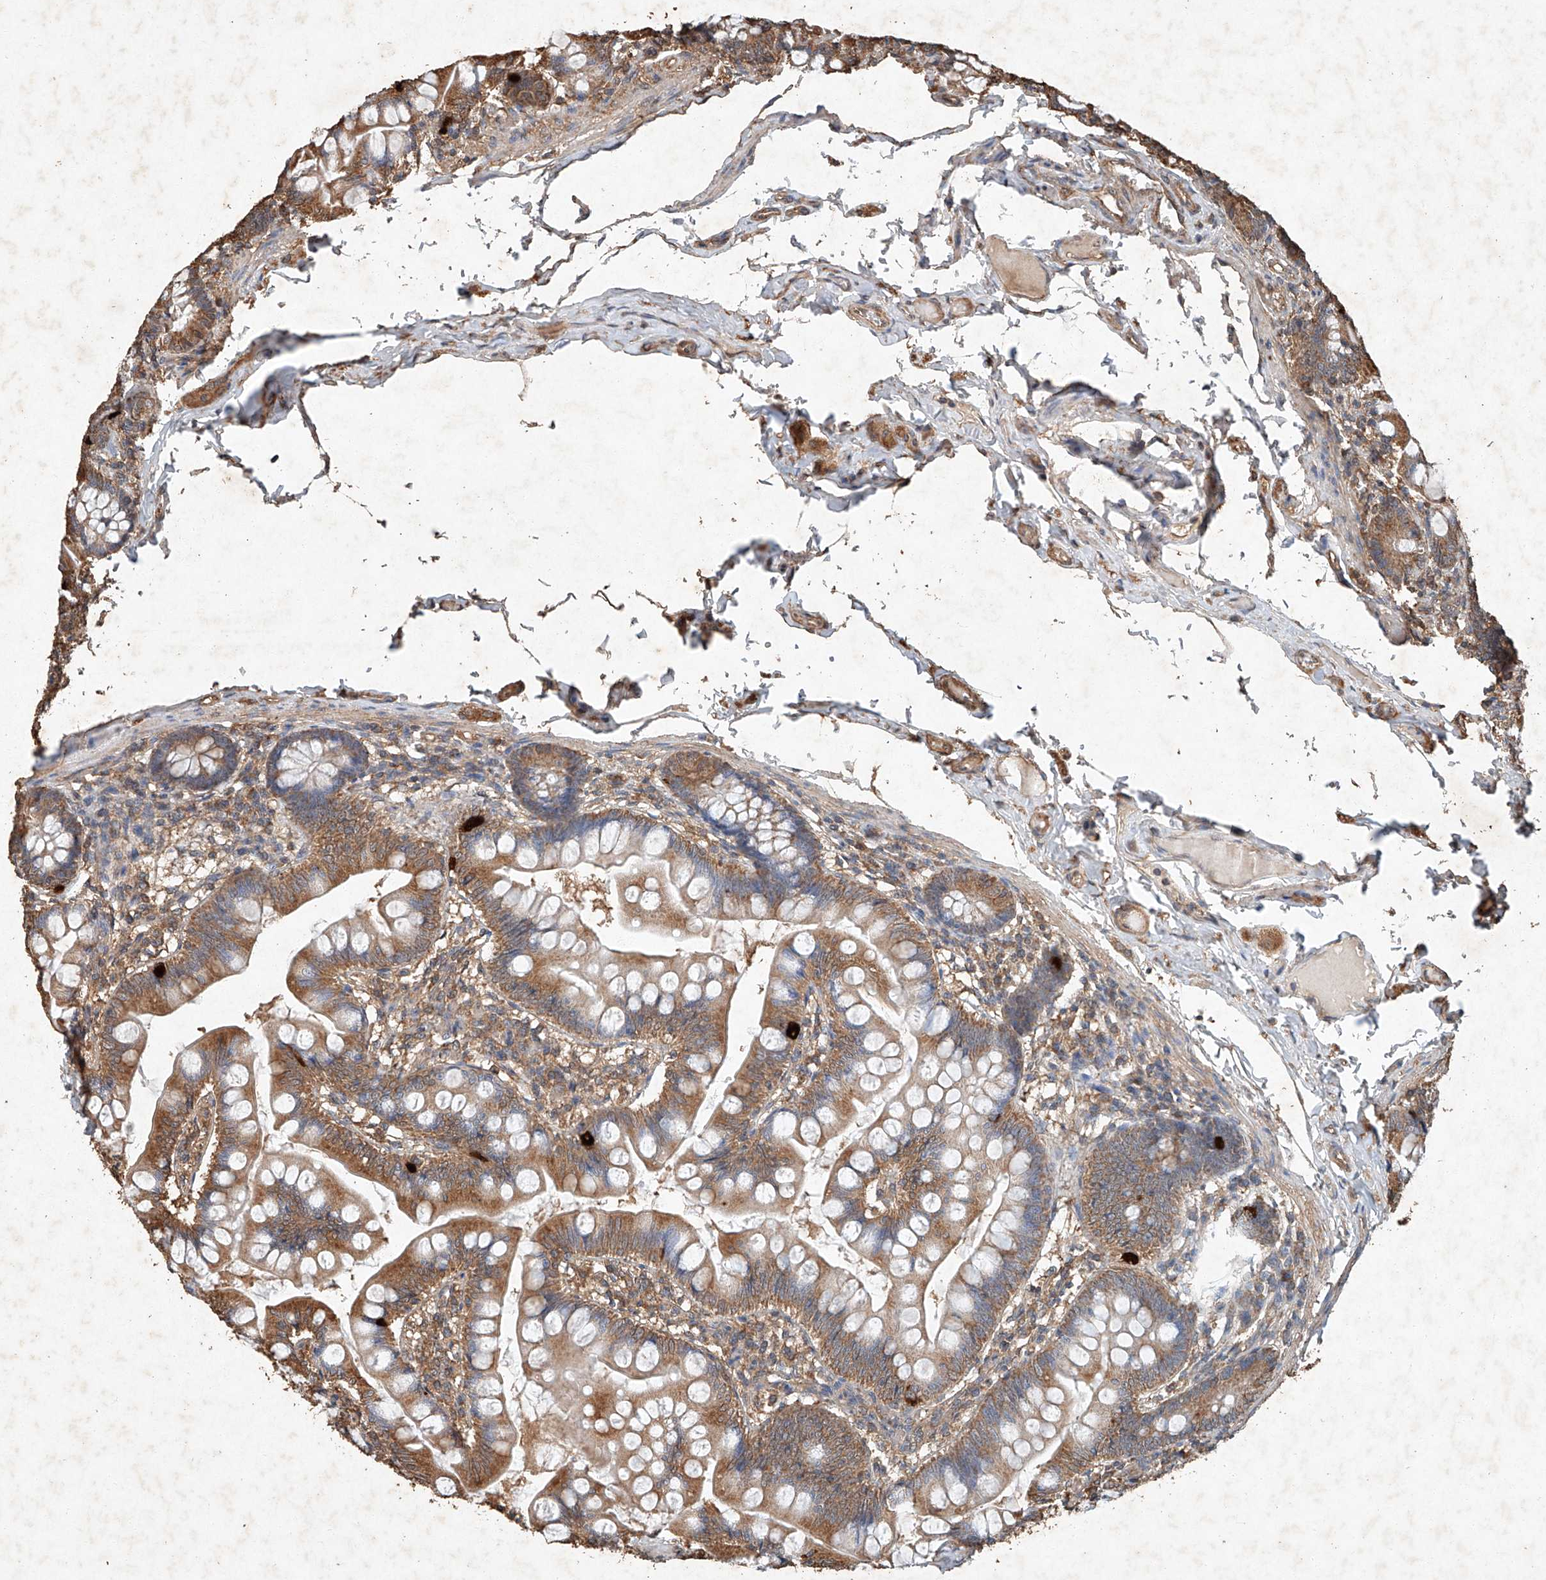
{"staining": {"intensity": "moderate", "quantity": ">75%", "location": "cytoplasmic/membranous"}, "tissue": "small intestine", "cell_type": "Glandular cells", "image_type": "normal", "snomed": [{"axis": "morphology", "description": "Normal tissue, NOS"}, {"axis": "topography", "description": "Small intestine"}], "caption": "IHC (DAB (3,3'-diaminobenzidine)) staining of normal small intestine displays moderate cytoplasmic/membranous protein staining in about >75% of glandular cells.", "gene": "STK3", "patient": {"sex": "male", "age": 7}}